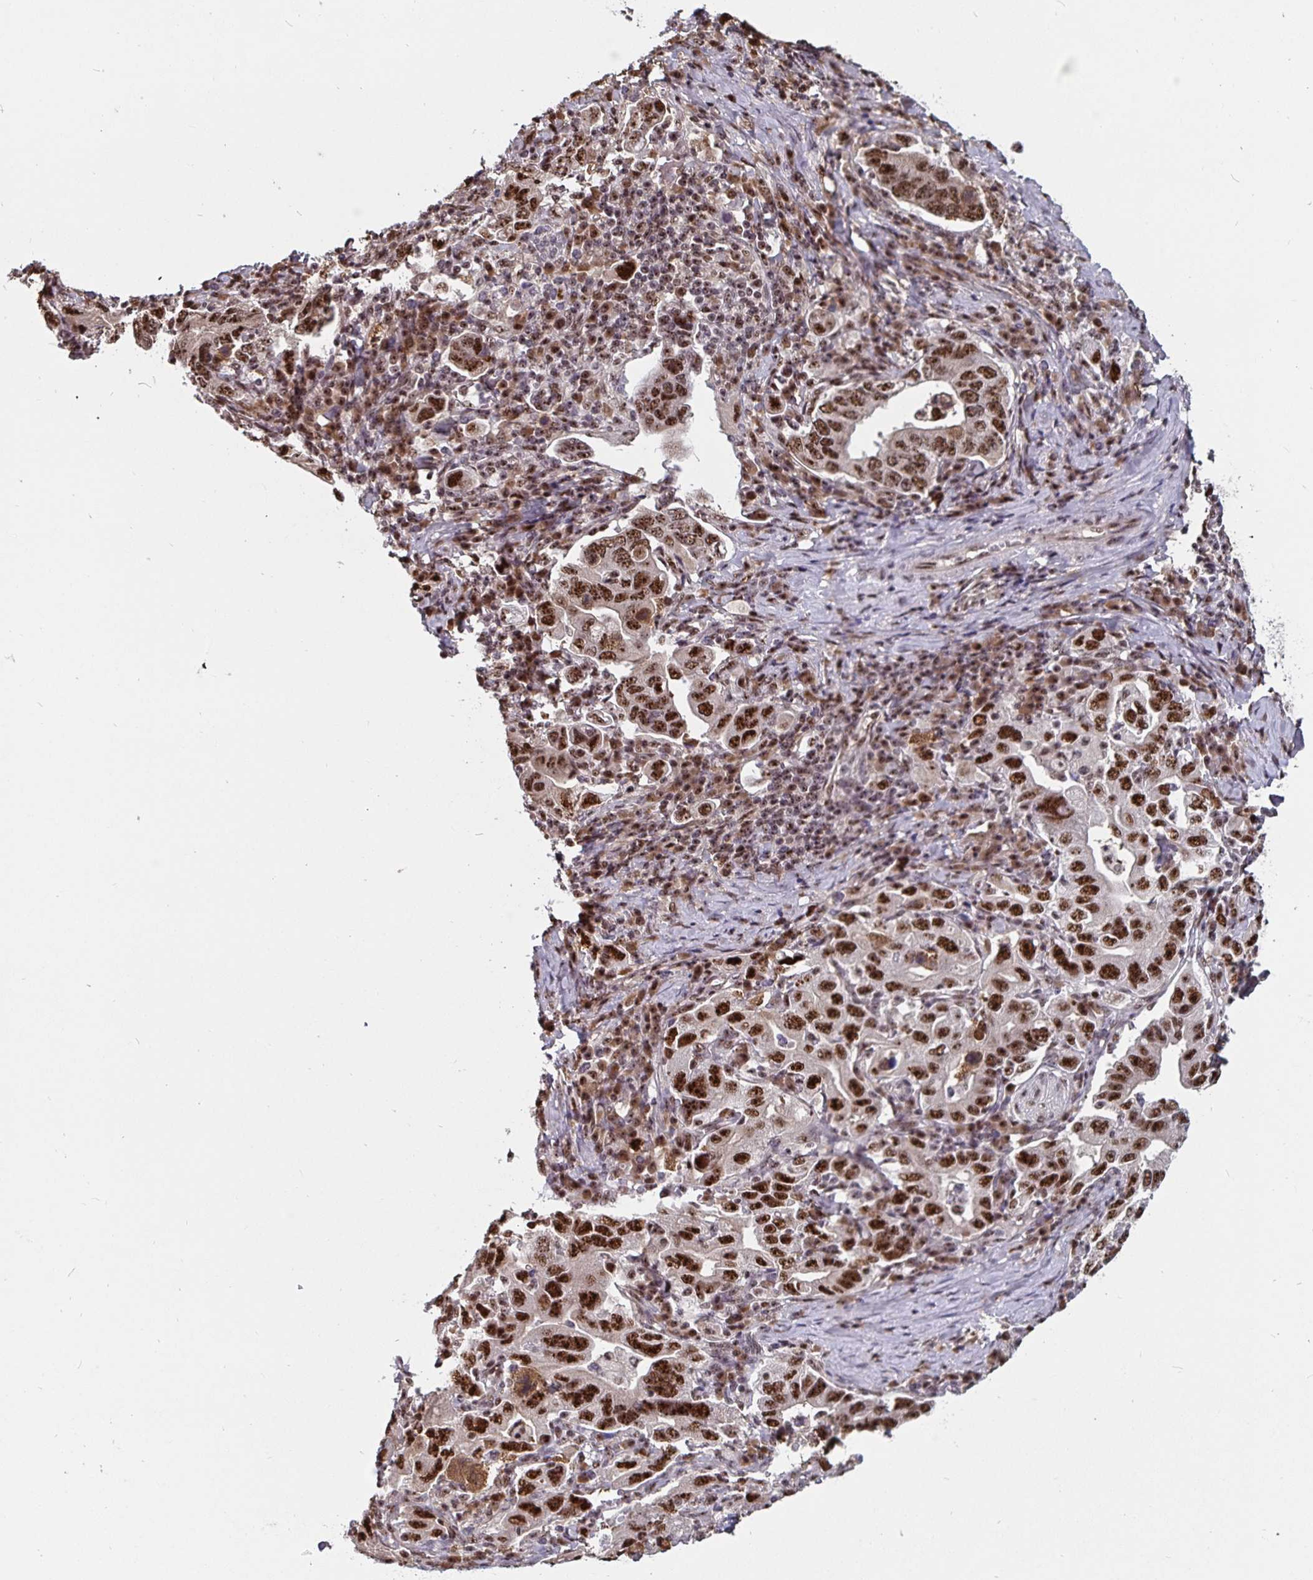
{"staining": {"intensity": "strong", "quantity": ">75%", "location": "nuclear"}, "tissue": "stomach cancer", "cell_type": "Tumor cells", "image_type": "cancer", "snomed": [{"axis": "morphology", "description": "Adenocarcinoma, NOS"}, {"axis": "topography", "description": "Stomach, upper"}, {"axis": "topography", "description": "Stomach"}], "caption": "Immunohistochemistry (IHC) (DAB) staining of human stomach adenocarcinoma demonstrates strong nuclear protein staining in approximately >75% of tumor cells.", "gene": "LAS1L", "patient": {"sex": "male", "age": 62}}